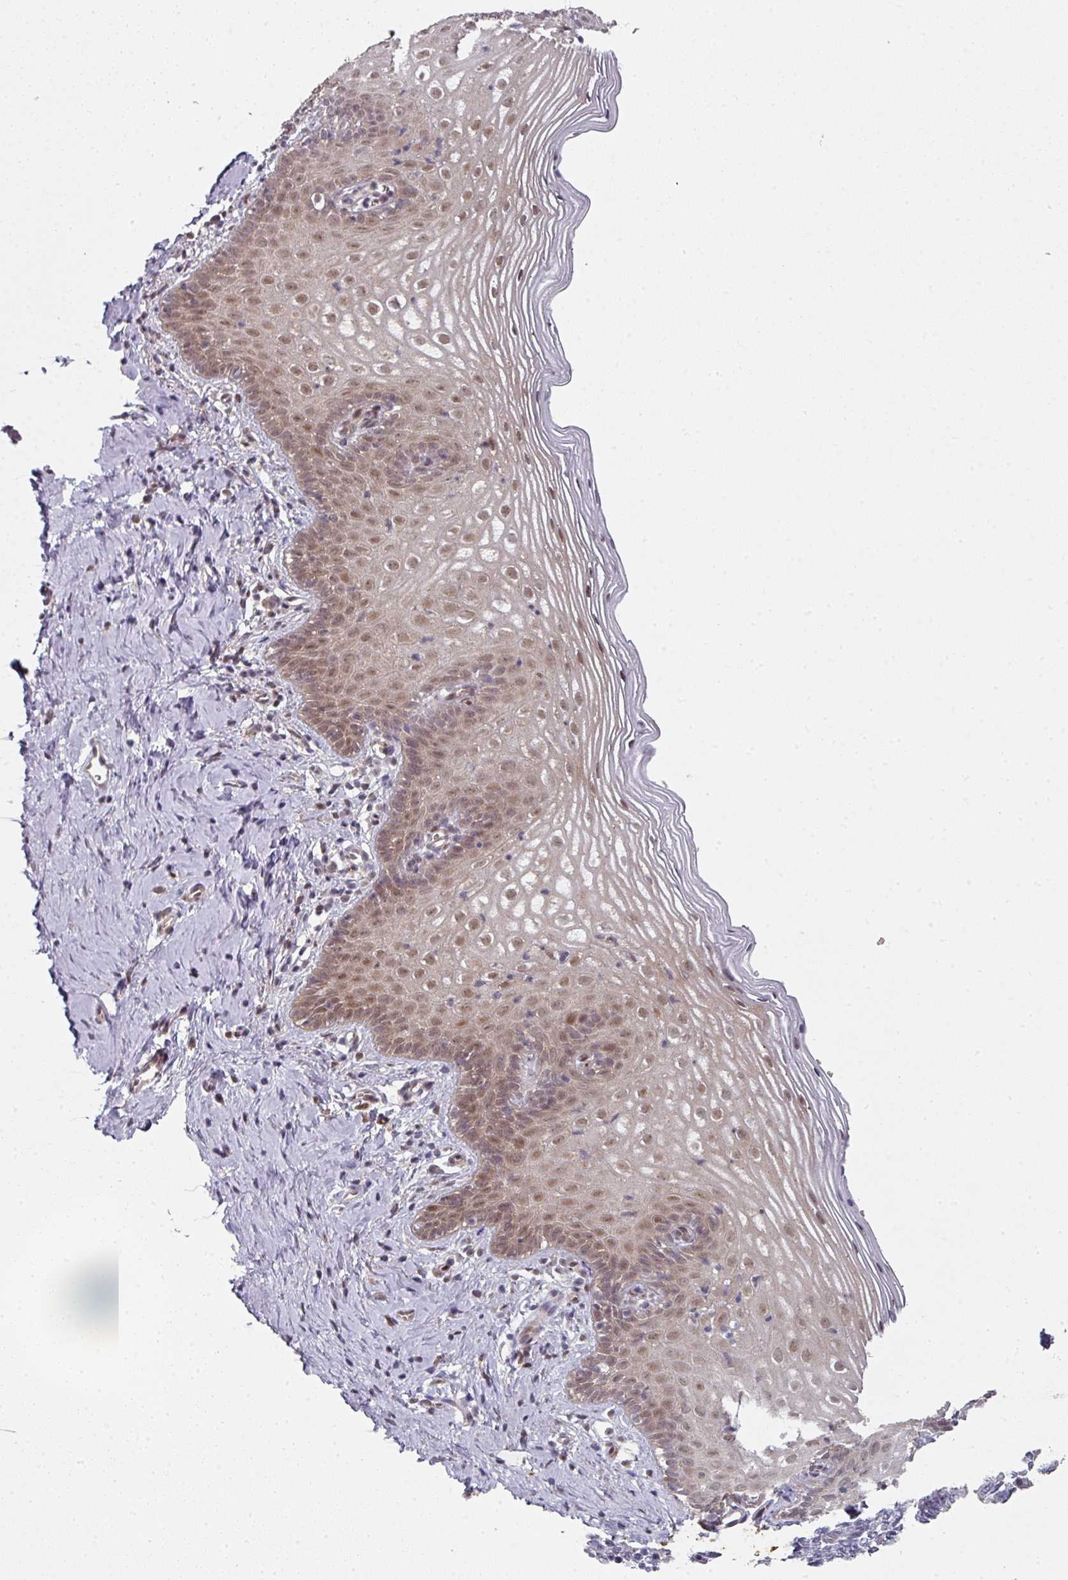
{"staining": {"intensity": "moderate", "quantity": ">75%", "location": "cytoplasmic/membranous,nuclear"}, "tissue": "cervix", "cell_type": "Glandular cells", "image_type": "normal", "snomed": [{"axis": "morphology", "description": "Normal tissue, NOS"}, {"axis": "topography", "description": "Cervix"}], "caption": "Cervix stained for a protein shows moderate cytoplasmic/membranous,nuclear positivity in glandular cells. The protein of interest is shown in brown color, while the nuclei are stained blue.", "gene": "TMCC1", "patient": {"sex": "female", "age": 44}}